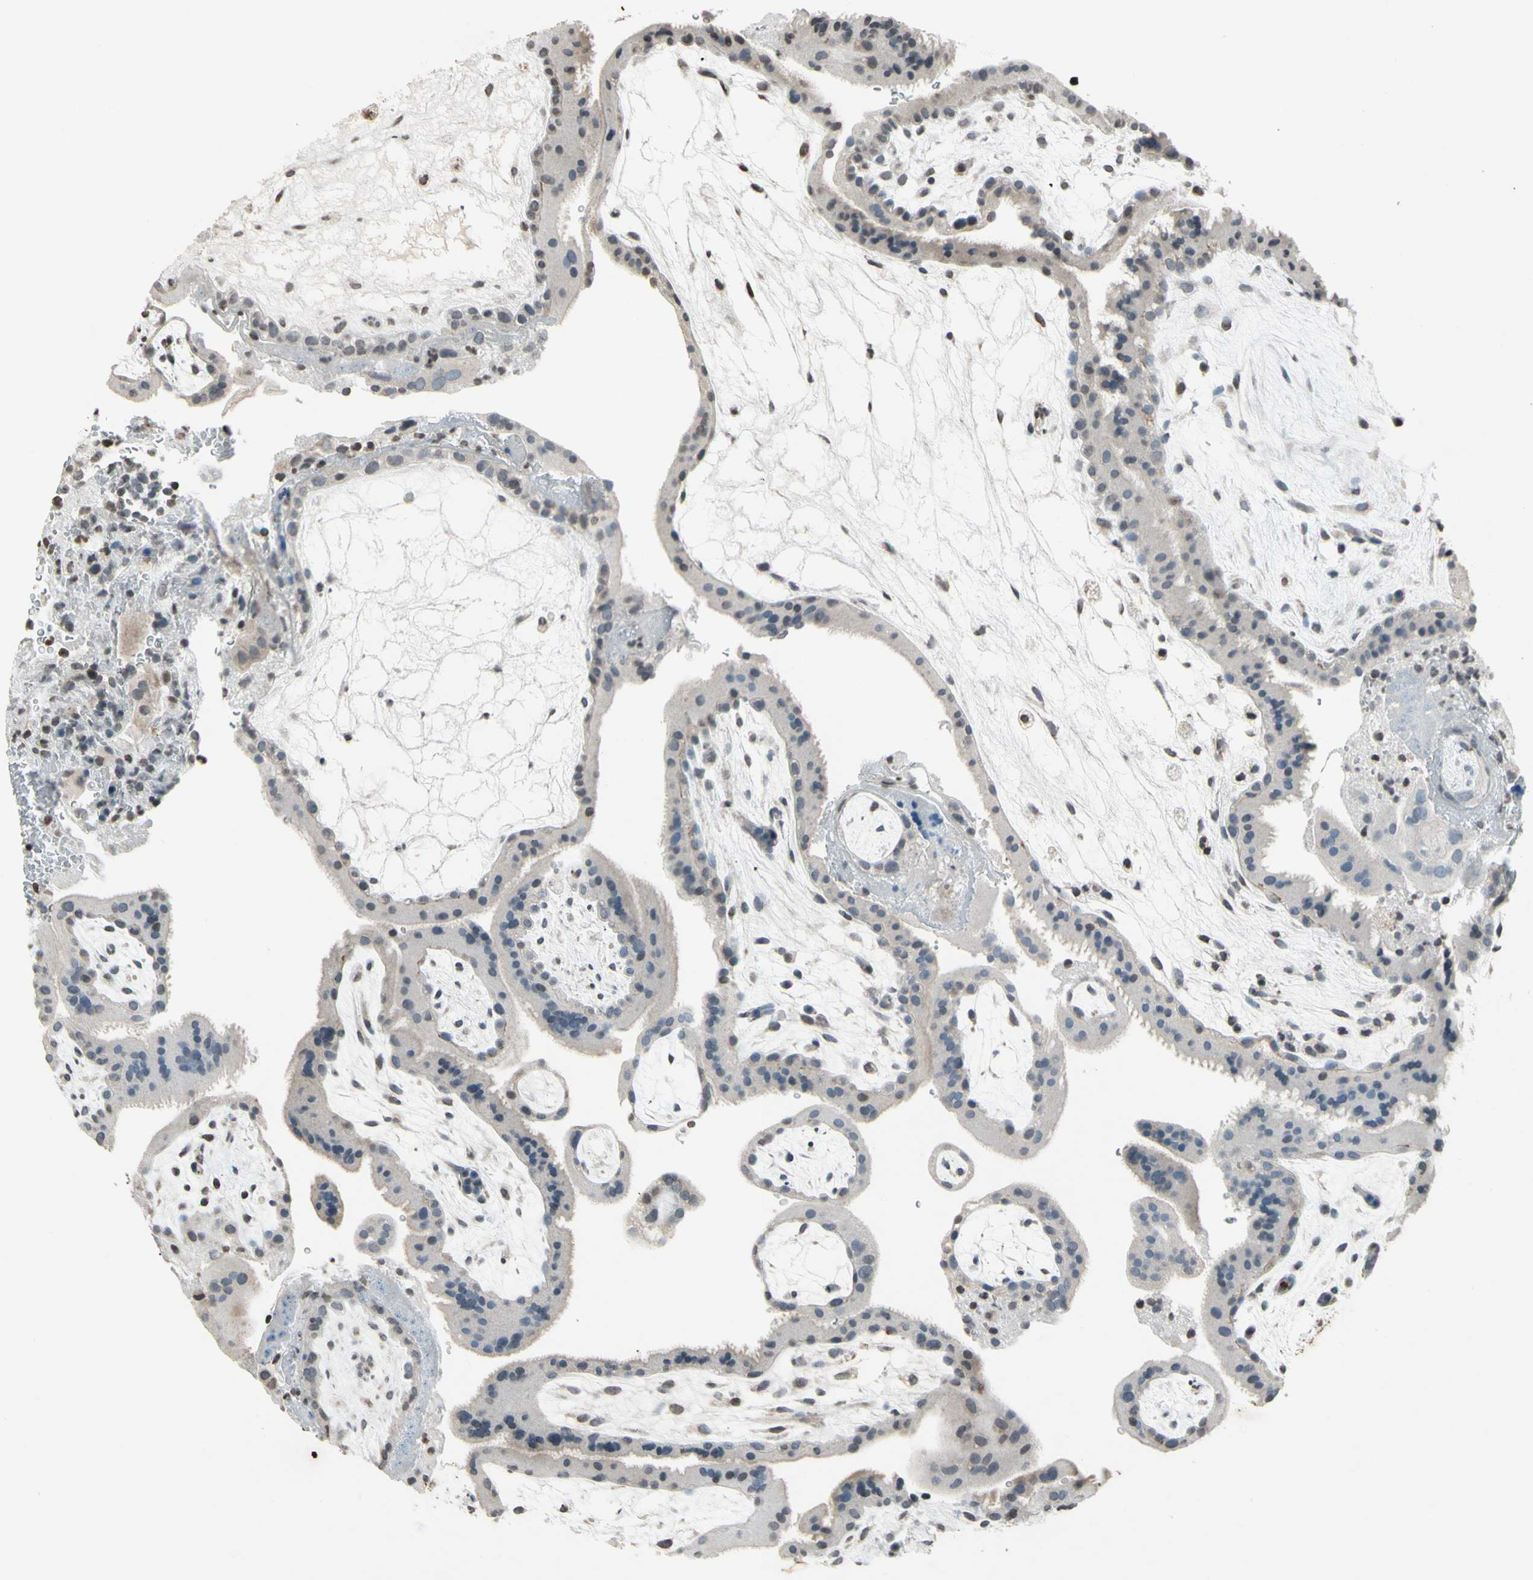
{"staining": {"intensity": "weak", "quantity": ">75%", "location": "cytoplasmic/membranous"}, "tissue": "placenta", "cell_type": "Decidual cells", "image_type": "normal", "snomed": [{"axis": "morphology", "description": "Normal tissue, NOS"}, {"axis": "topography", "description": "Placenta"}], "caption": "An immunohistochemistry micrograph of benign tissue is shown. Protein staining in brown labels weak cytoplasmic/membranous positivity in placenta within decidual cells.", "gene": "CLDN11", "patient": {"sex": "female", "age": 19}}